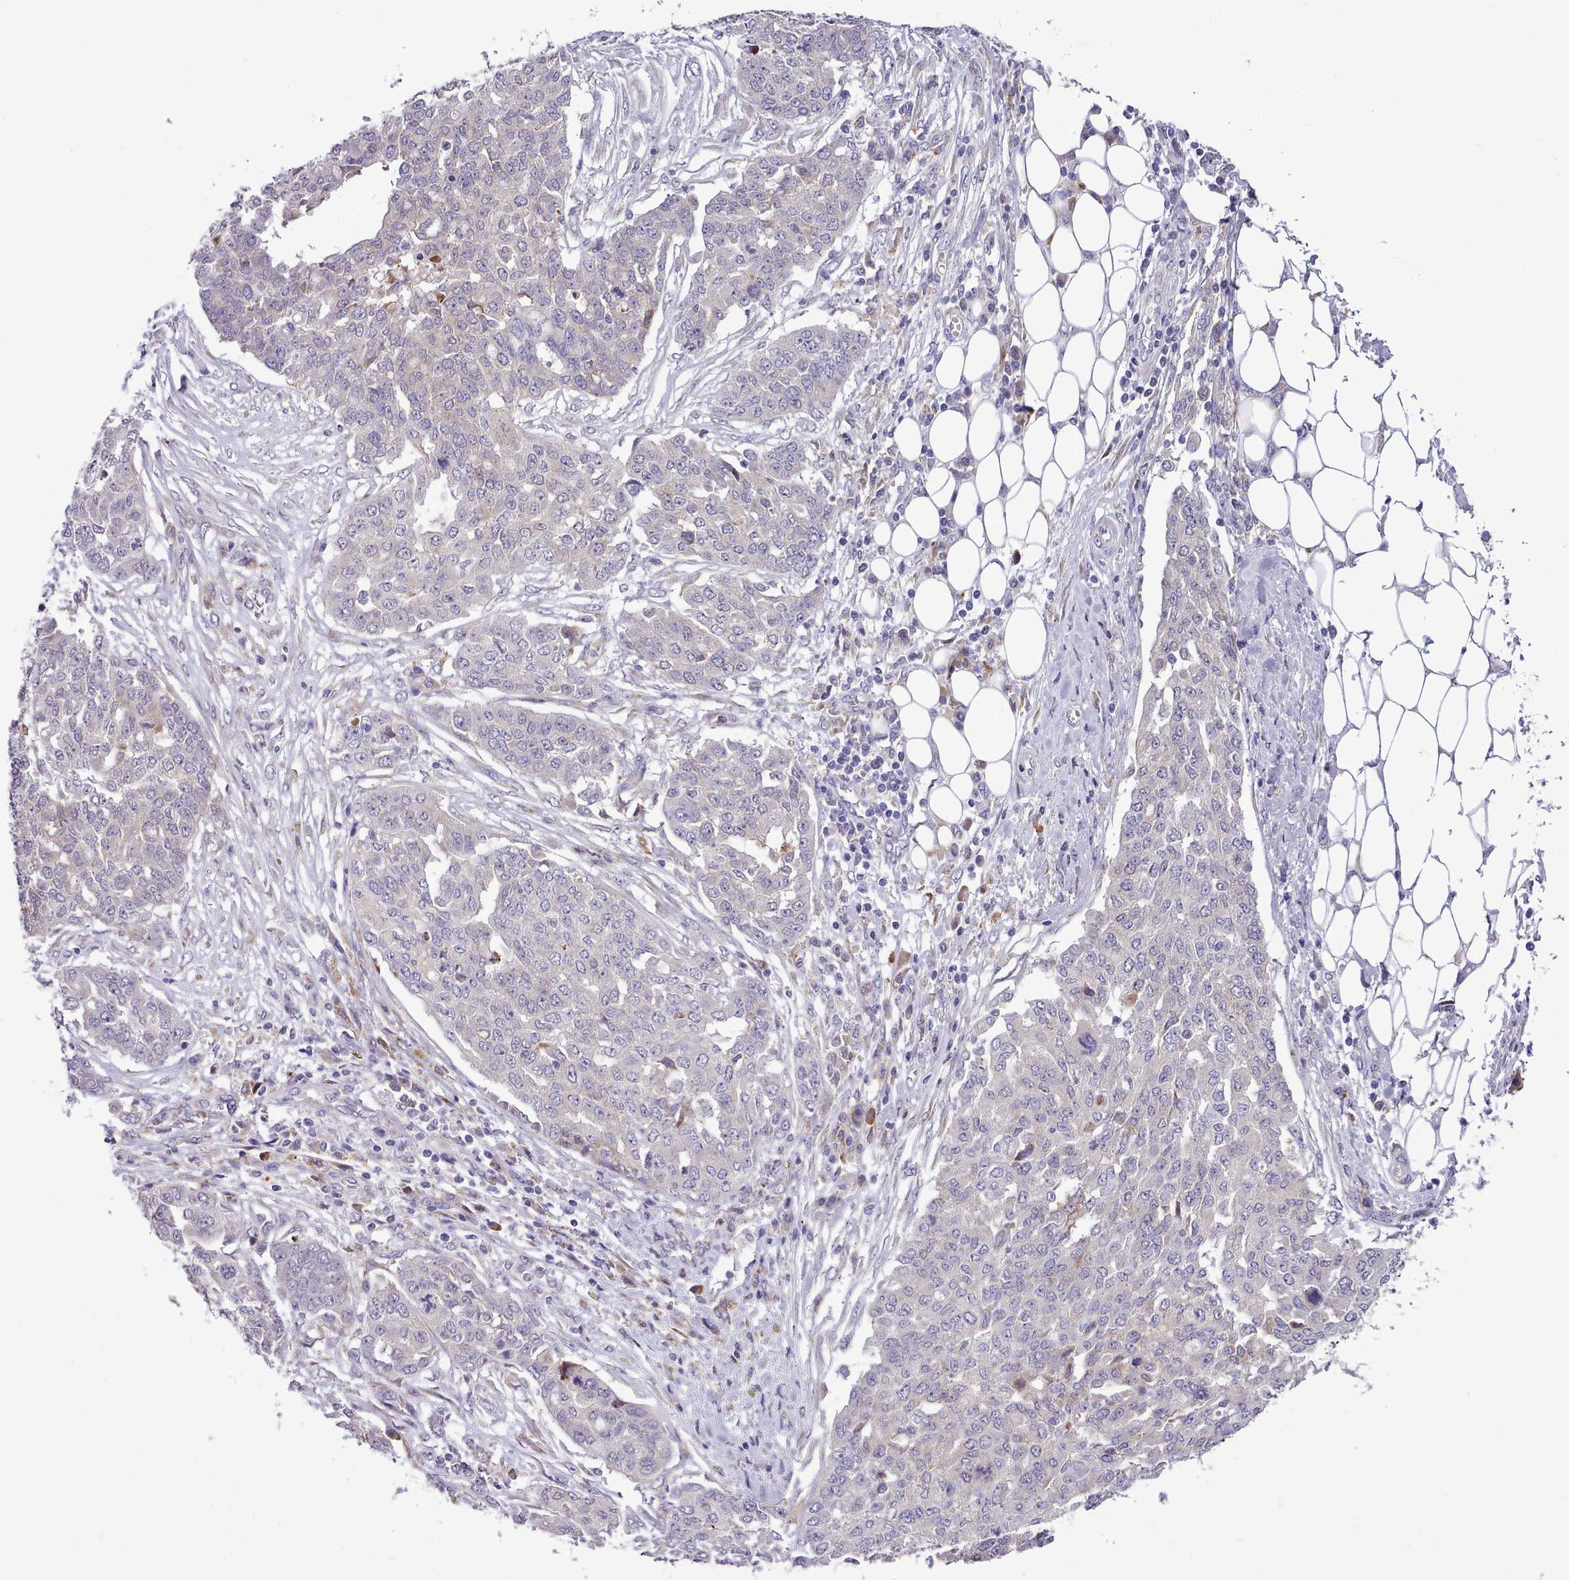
{"staining": {"intensity": "negative", "quantity": "none", "location": "none"}, "tissue": "ovarian cancer", "cell_type": "Tumor cells", "image_type": "cancer", "snomed": [{"axis": "morphology", "description": "Cystadenocarcinoma, serous, NOS"}, {"axis": "topography", "description": "Soft tissue"}, {"axis": "topography", "description": "Ovary"}], "caption": "The immunohistochemistry (IHC) micrograph has no significant expression in tumor cells of serous cystadenocarcinoma (ovarian) tissue.", "gene": "FAM83E", "patient": {"sex": "female", "age": 57}}